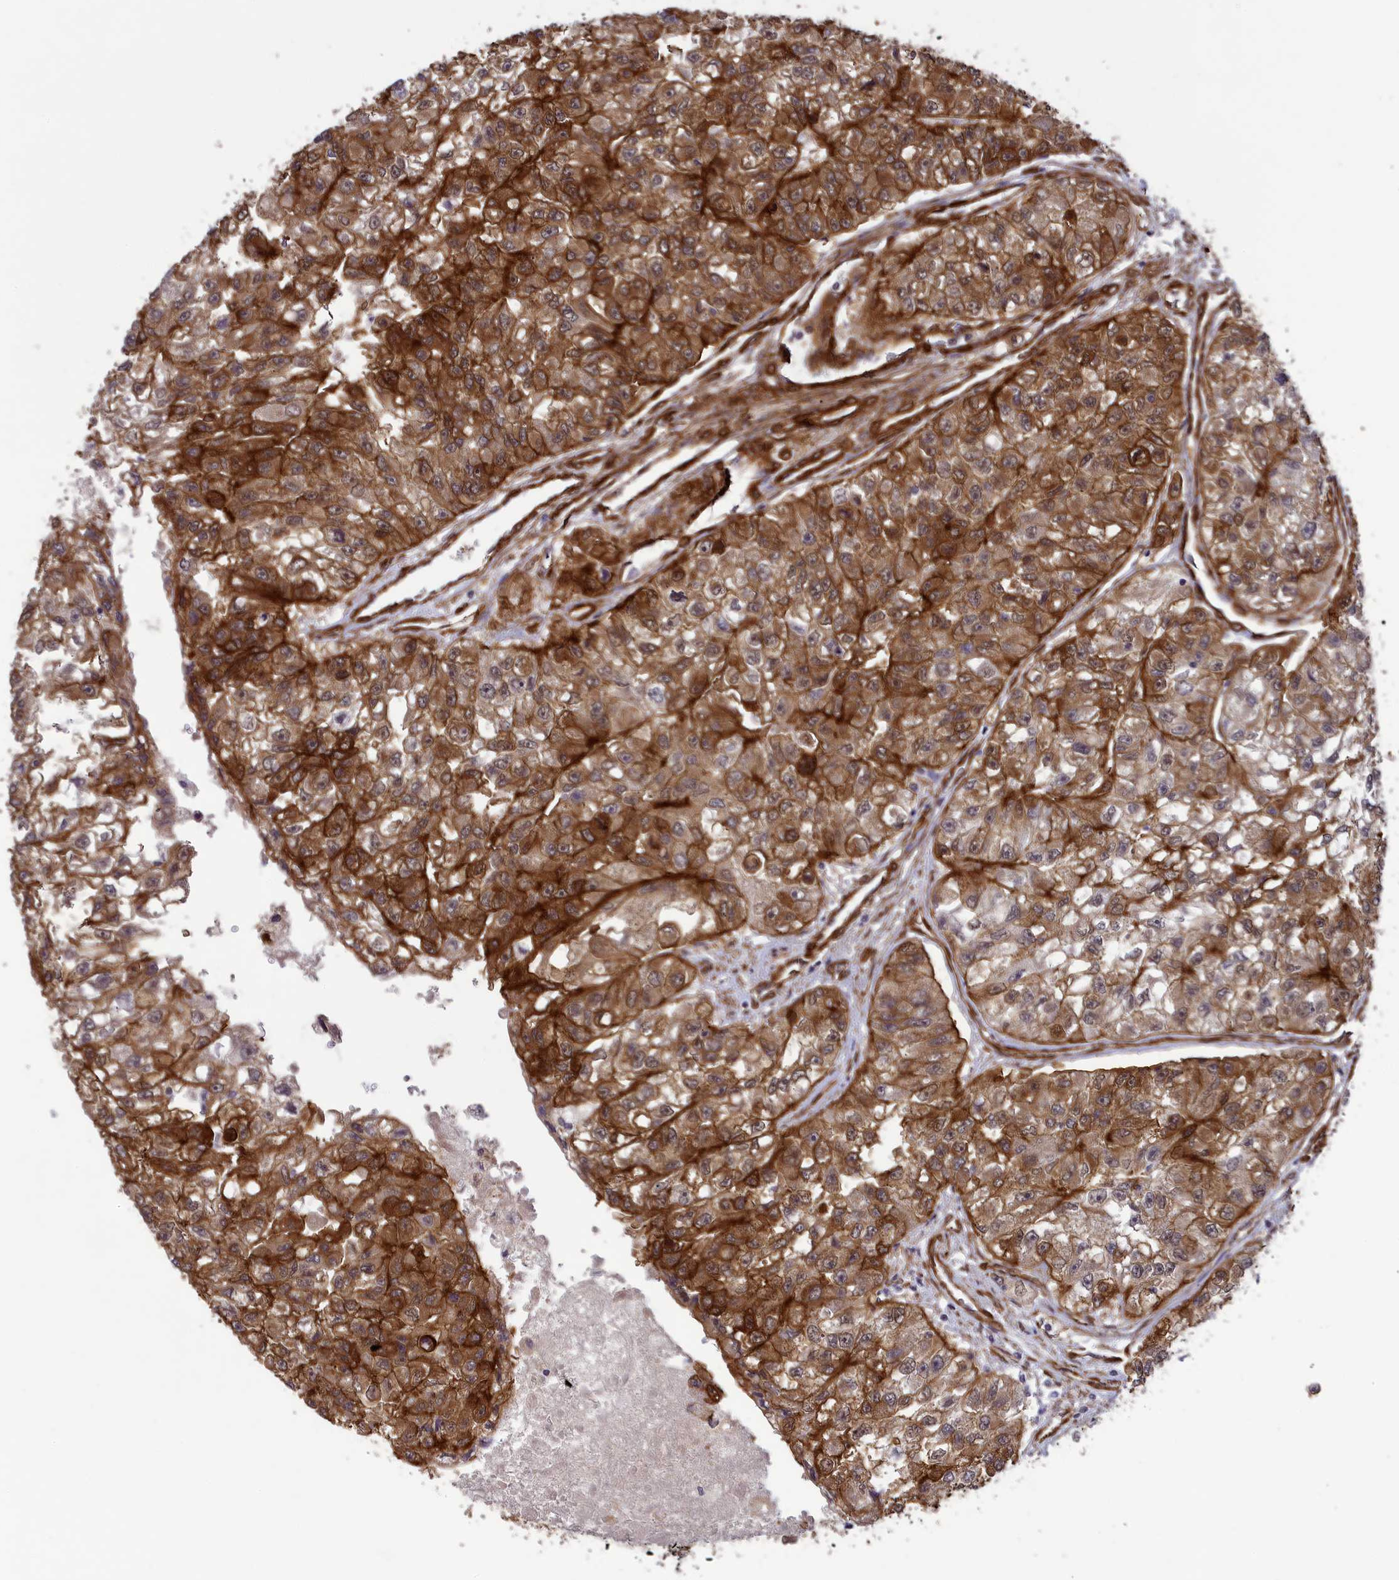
{"staining": {"intensity": "strong", "quantity": ">75%", "location": "cytoplasmic/membranous,nuclear"}, "tissue": "renal cancer", "cell_type": "Tumor cells", "image_type": "cancer", "snomed": [{"axis": "morphology", "description": "Adenocarcinoma, NOS"}, {"axis": "topography", "description": "Kidney"}], "caption": "Approximately >75% of tumor cells in human renal adenocarcinoma reveal strong cytoplasmic/membranous and nuclear protein expression as visualized by brown immunohistochemical staining.", "gene": "TNS1", "patient": {"sex": "male", "age": 63}}